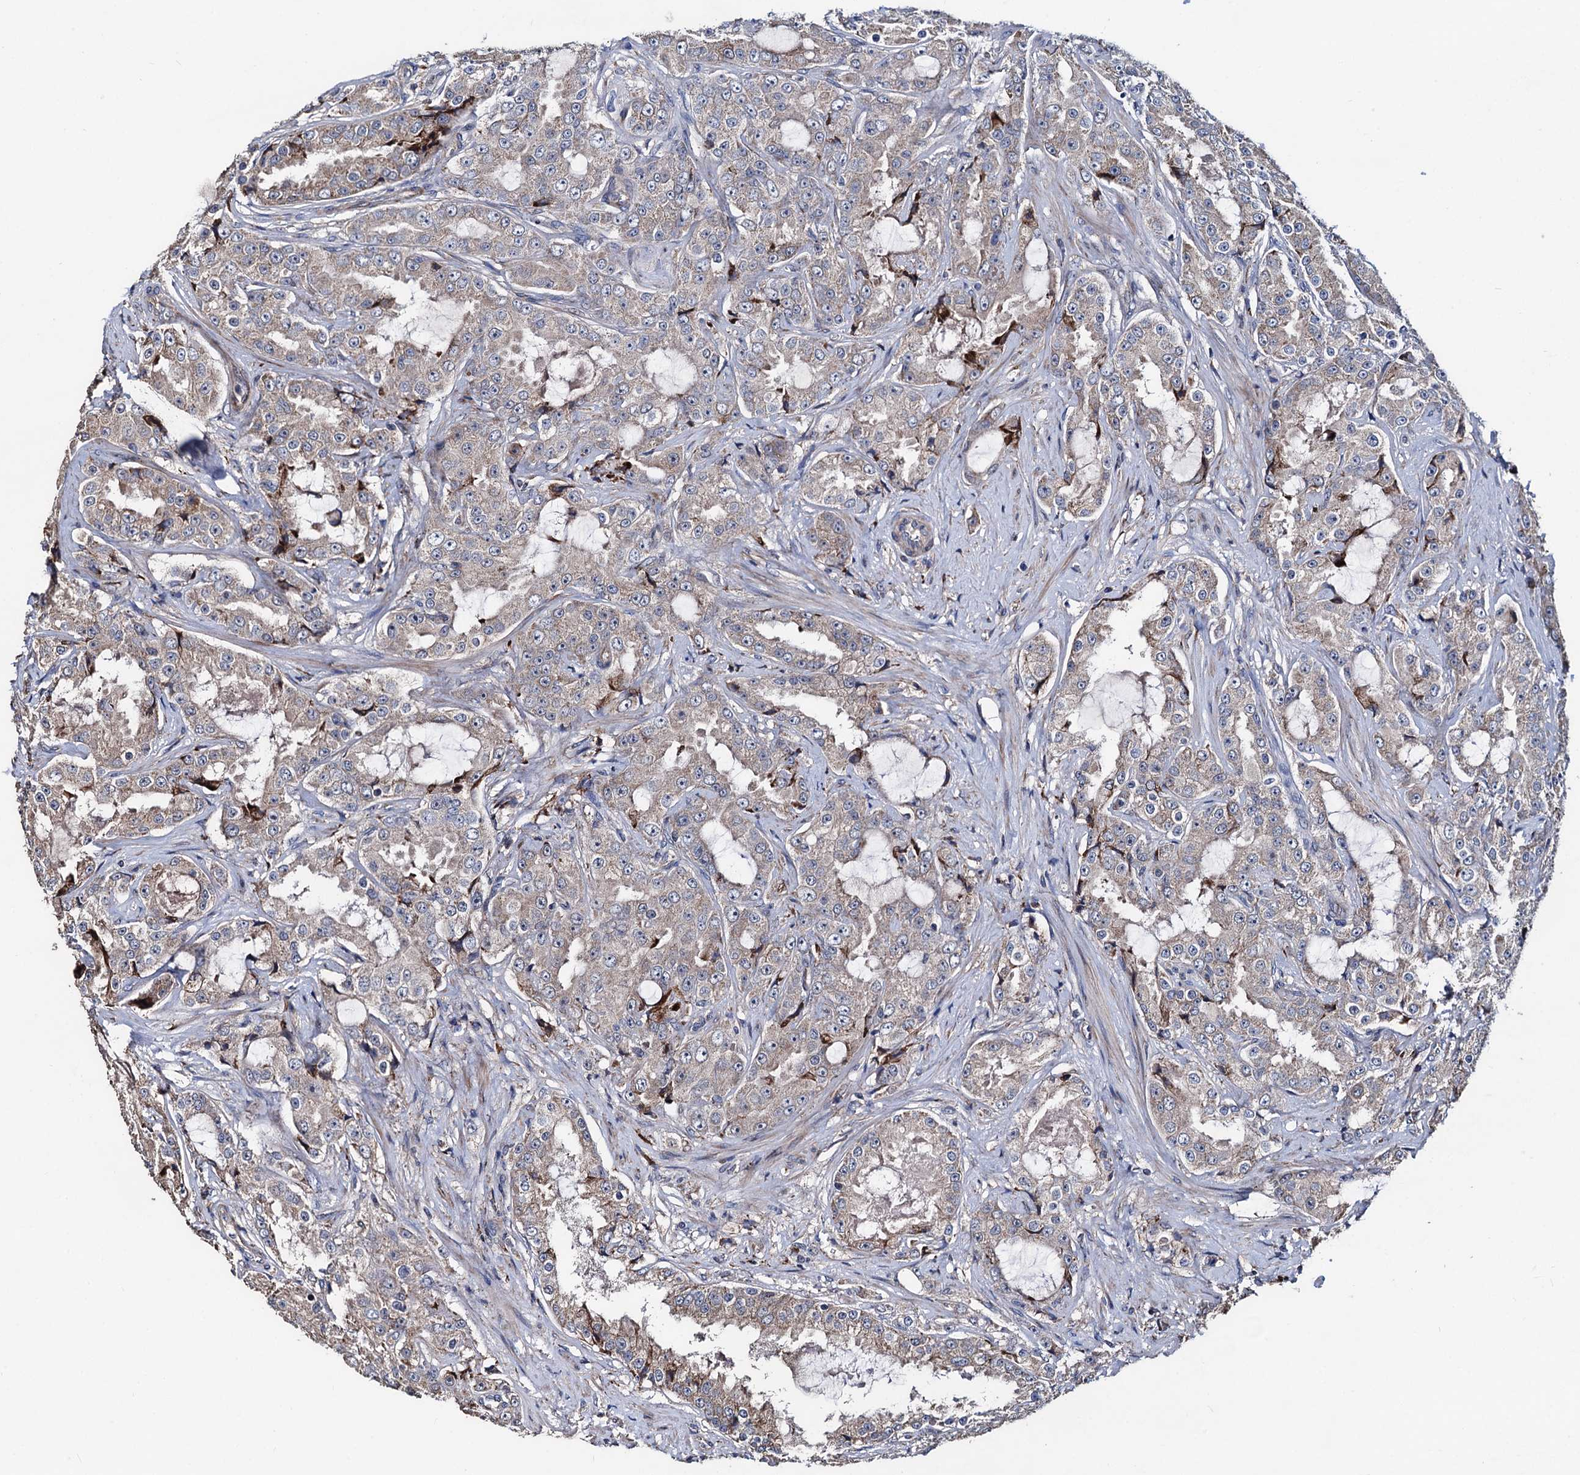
{"staining": {"intensity": "moderate", "quantity": "<25%", "location": "cytoplasmic/membranous"}, "tissue": "prostate cancer", "cell_type": "Tumor cells", "image_type": "cancer", "snomed": [{"axis": "morphology", "description": "Adenocarcinoma, High grade"}, {"axis": "topography", "description": "Prostate"}], "caption": "Brown immunohistochemical staining in prostate high-grade adenocarcinoma shows moderate cytoplasmic/membranous expression in about <25% of tumor cells.", "gene": "AKAP11", "patient": {"sex": "male", "age": 73}}